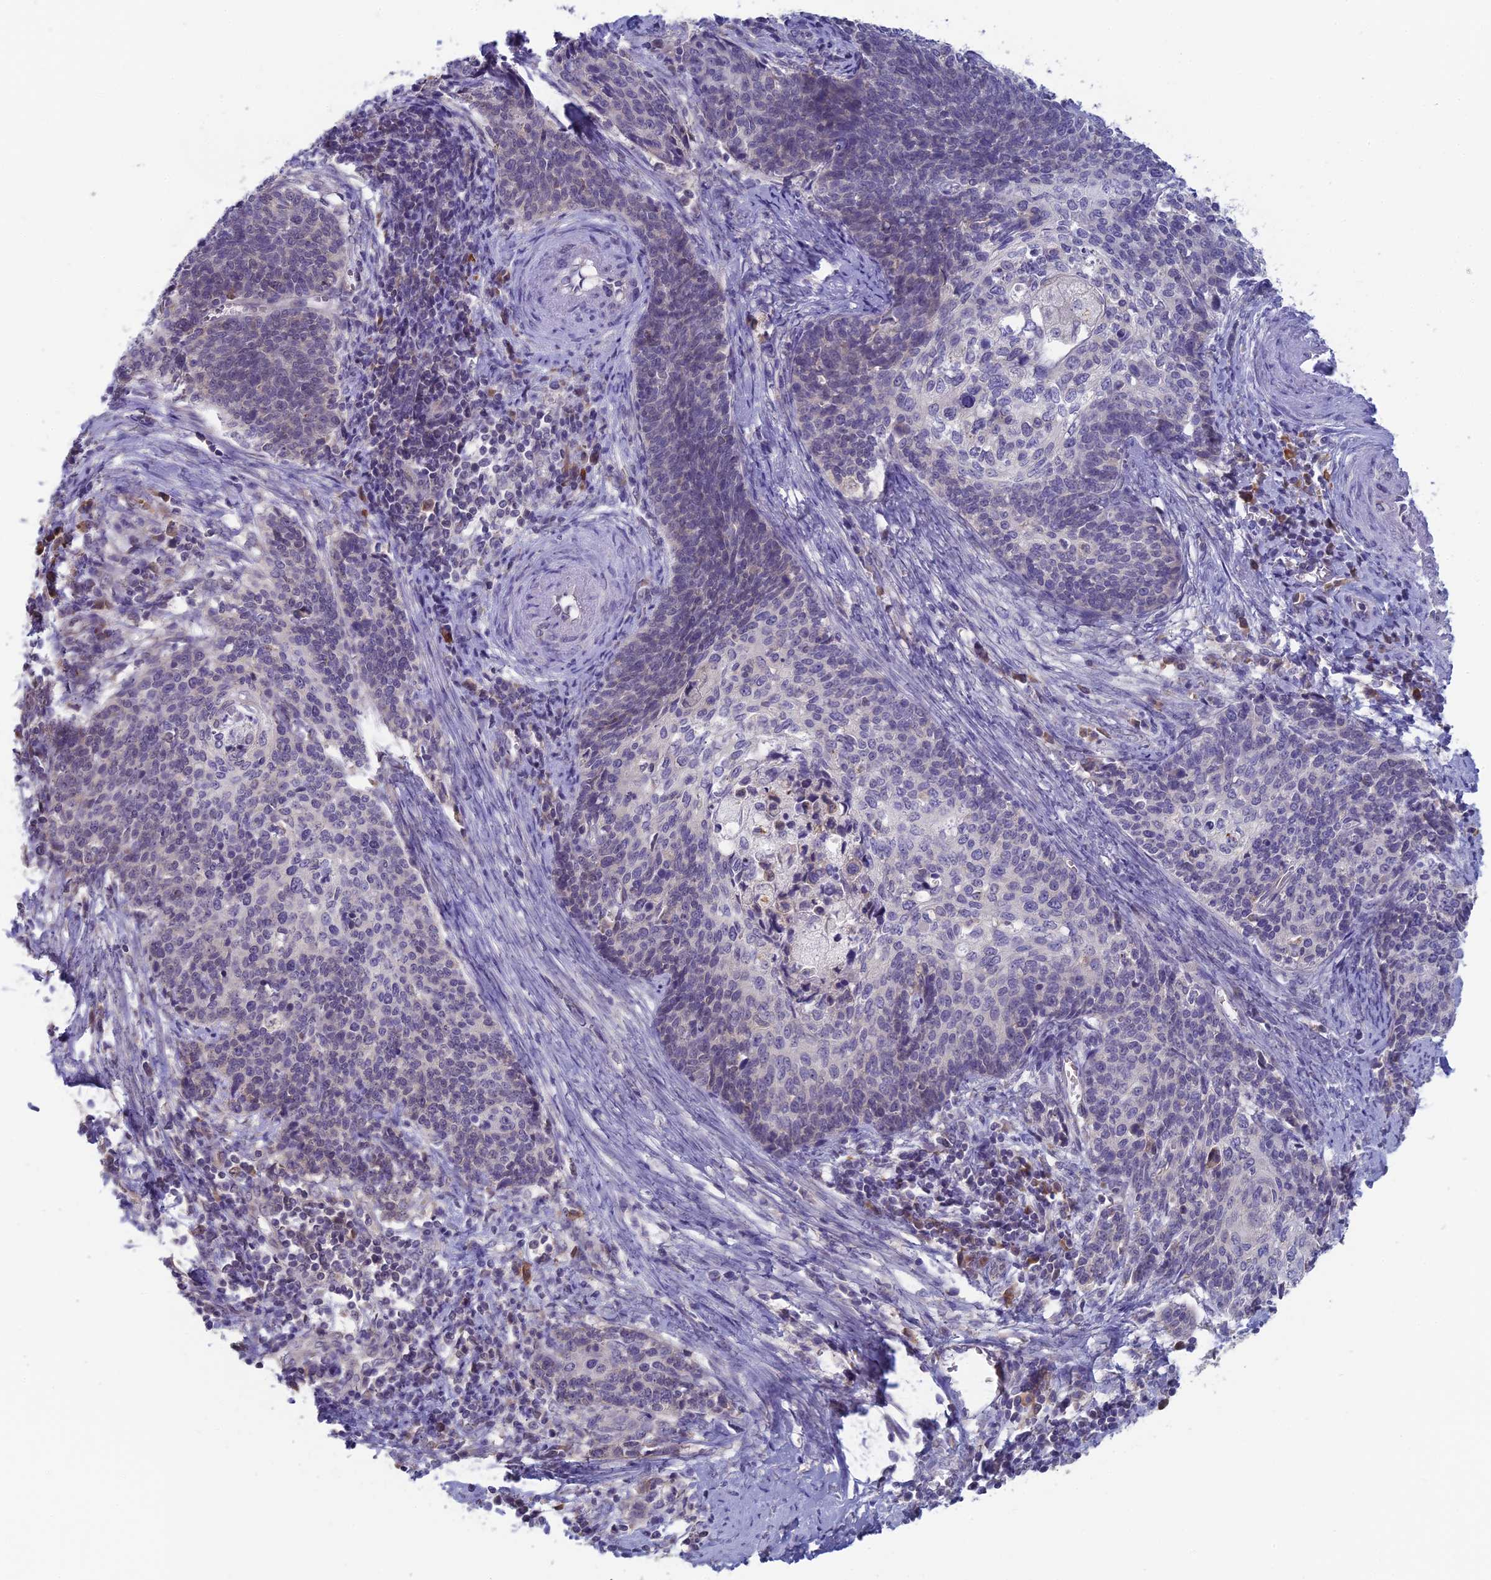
{"staining": {"intensity": "negative", "quantity": "none", "location": "none"}, "tissue": "cervical cancer", "cell_type": "Tumor cells", "image_type": "cancer", "snomed": [{"axis": "morphology", "description": "Squamous cell carcinoma, NOS"}, {"axis": "topography", "description": "Cervix"}], "caption": "The photomicrograph shows no significant staining in tumor cells of cervical cancer (squamous cell carcinoma).", "gene": "MRI1", "patient": {"sex": "female", "age": 39}}